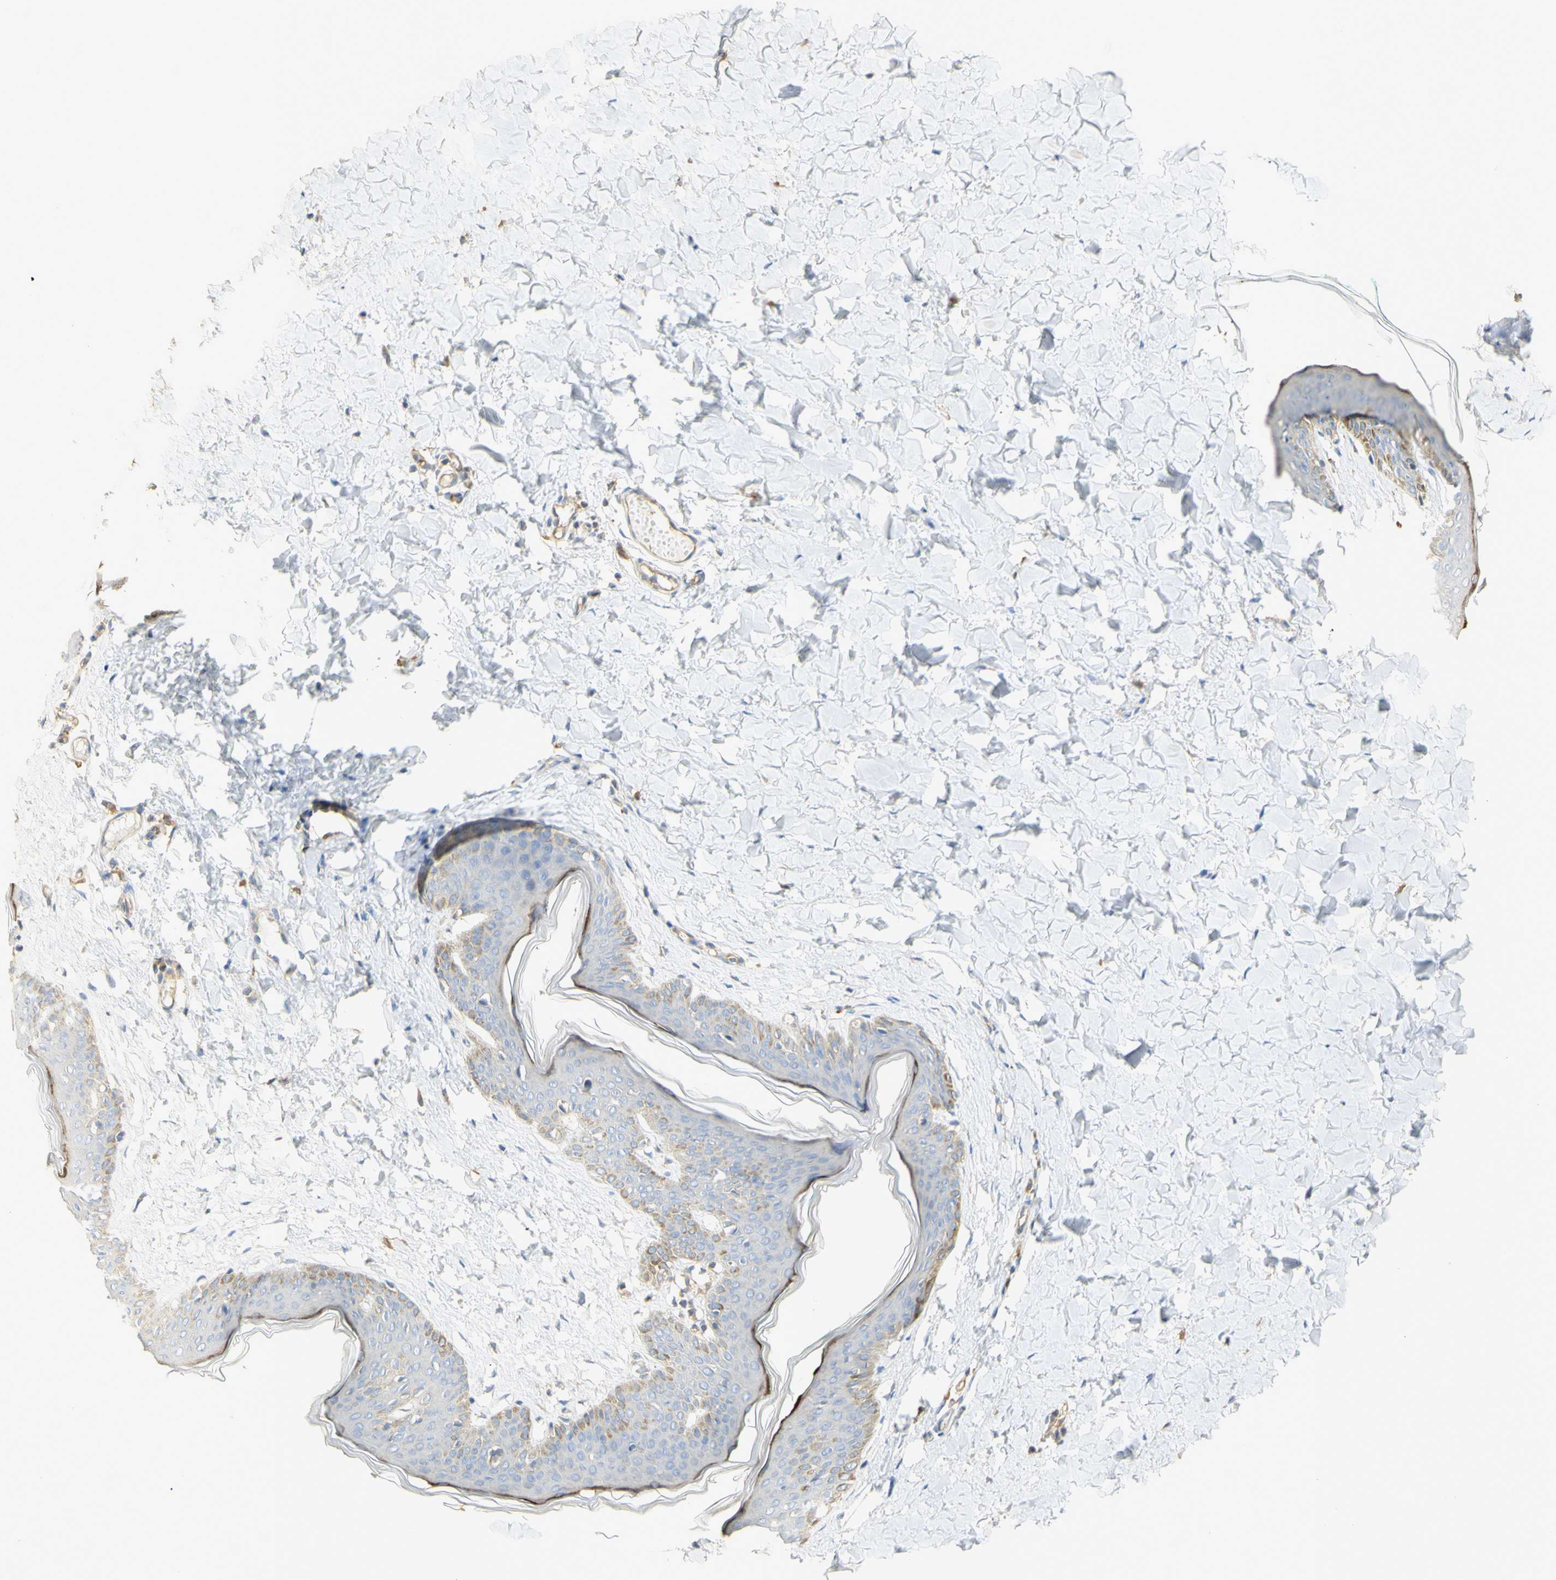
{"staining": {"intensity": "moderate", "quantity": "25%-75%", "location": "cytoplasmic/membranous"}, "tissue": "skin", "cell_type": "Fibroblasts", "image_type": "normal", "snomed": [{"axis": "morphology", "description": "Normal tissue, NOS"}, {"axis": "topography", "description": "Skin"}], "caption": "Protein staining shows moderate cytoplasmic/membranous staining in approximately 25%-75% of fibroblasts in normal skin.", "gene": "KCNE4", "patient": {"sex": "female", "age": 17}}